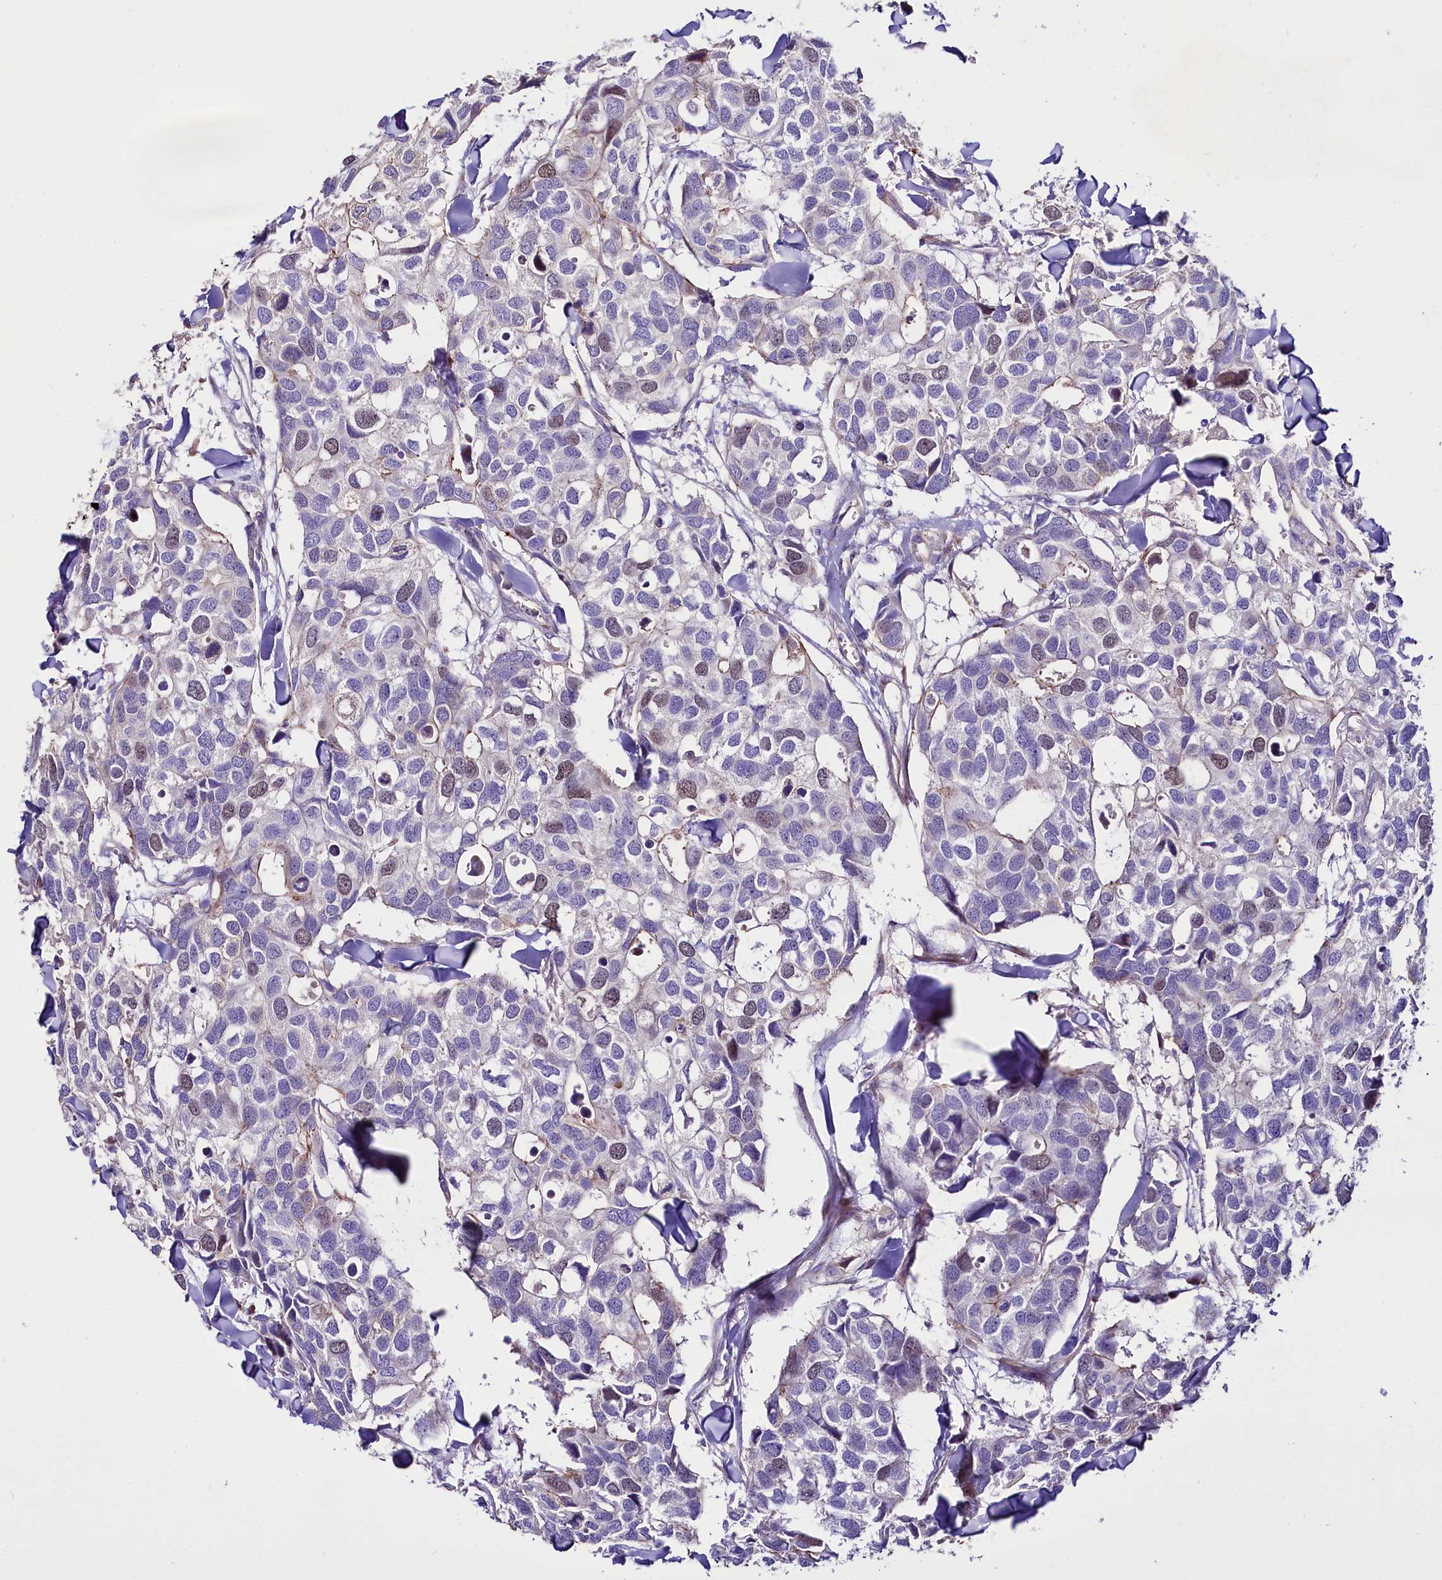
{"staining": {"intensity": "moderate", "quantity": "<25%", "location": "nuclear"}, "tissue": "breast cancer", "cell_type": "Tumor cells", "image_type": "cancer", "snomed": [{"axis": "morphology", "description": "Duct carcinoma"}, {"axis": "topography", "description": "Breast"}], "caption": "Protein staining demonstrates moderate nuclear expression in about <25% of tumor cells in breast intraductal carcinoma.", "gene": "WNT8A", "patient": {"sex": "female", "age": 83}}